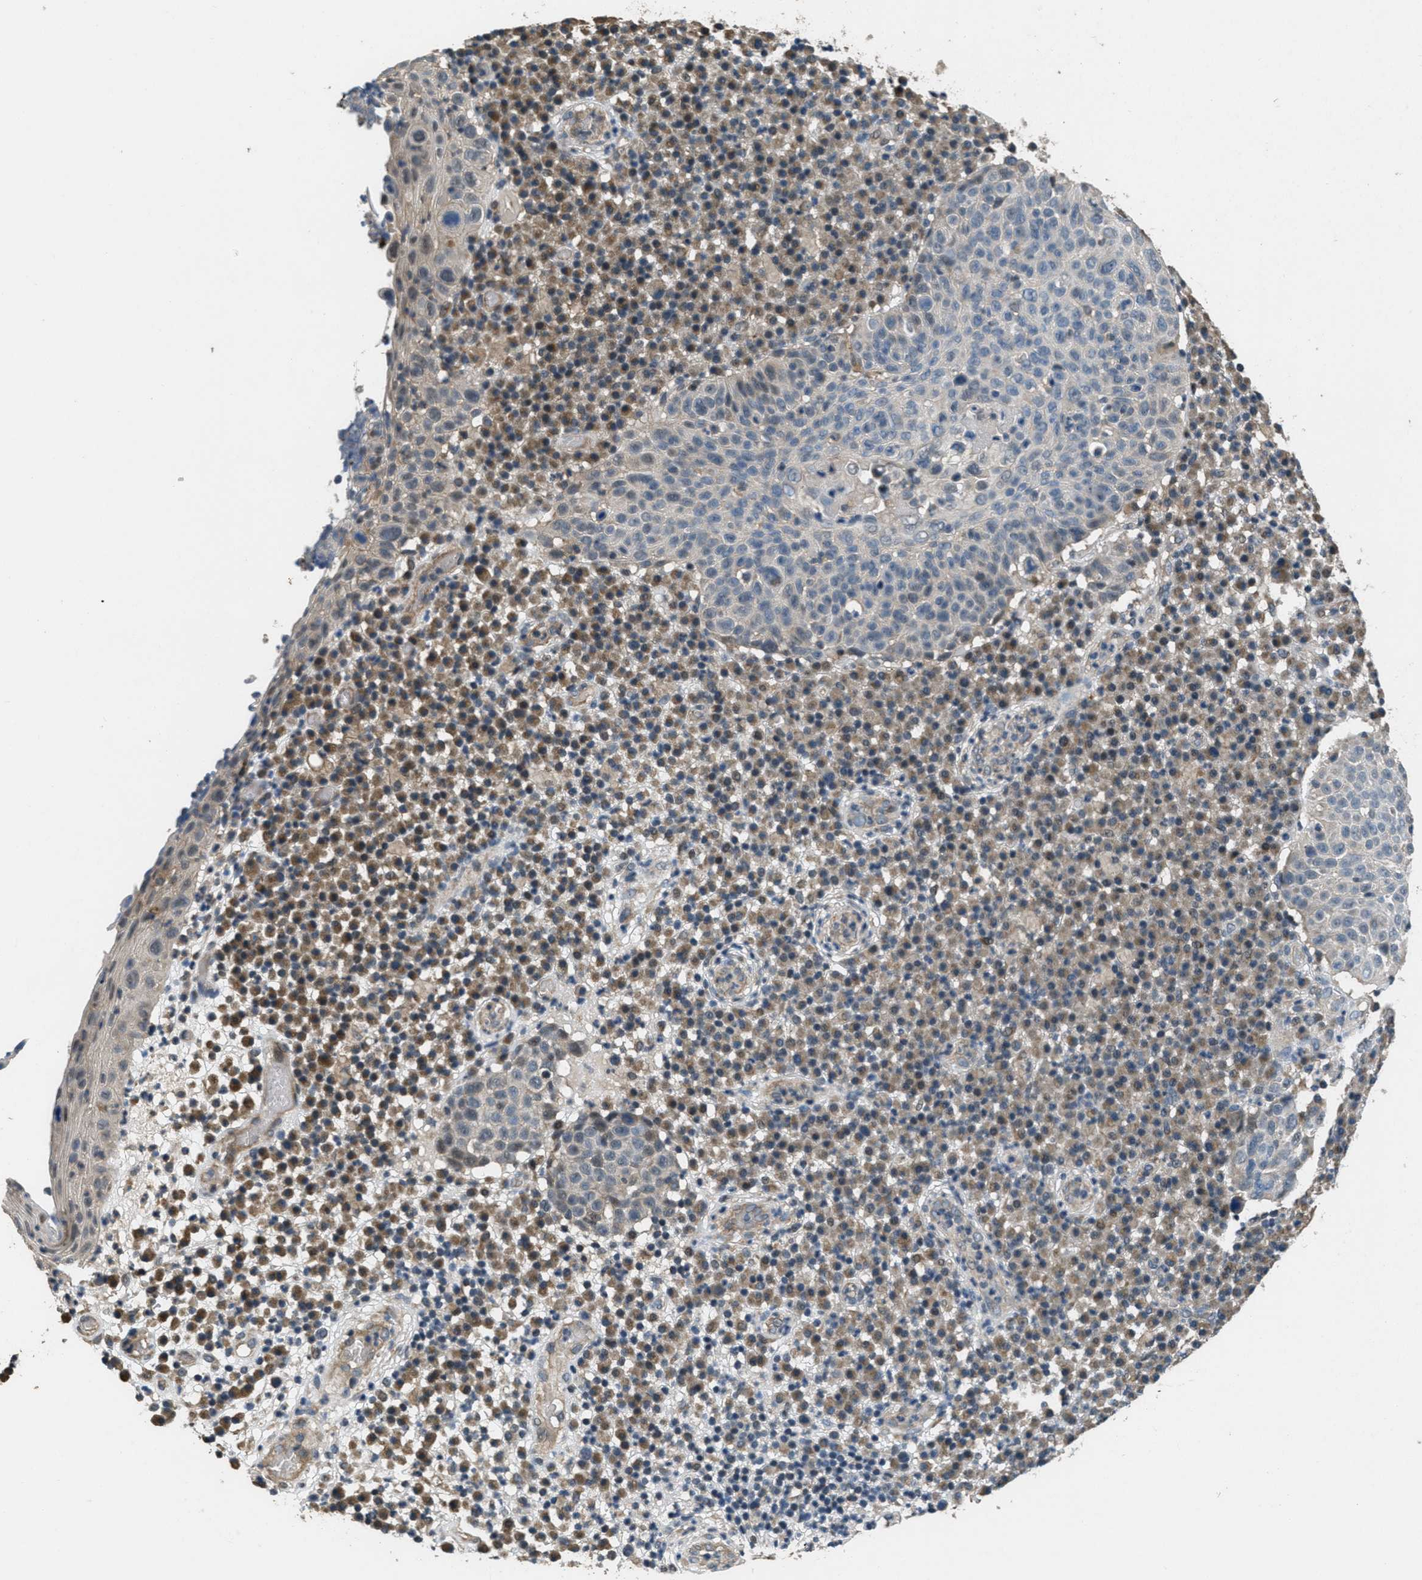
{"staining": {"intensity": "weak", "quantity": "<25%", "location": "nuclear"}, "tissue": "skin cancer", "cell_type": "Tumor cells", "image_type": "cancer", "snomed": [{"axis": "morphology", "description": "Squamous cell carcinoma, NOS"}, {"axis": "topography", "description": "Skin"}], "caption": "The histopathology image reveals no staining of tumor cells in skin squamous cell carcinoma.", "gene": "NAT1", "patient": {"sex": "male", "age": 24}}